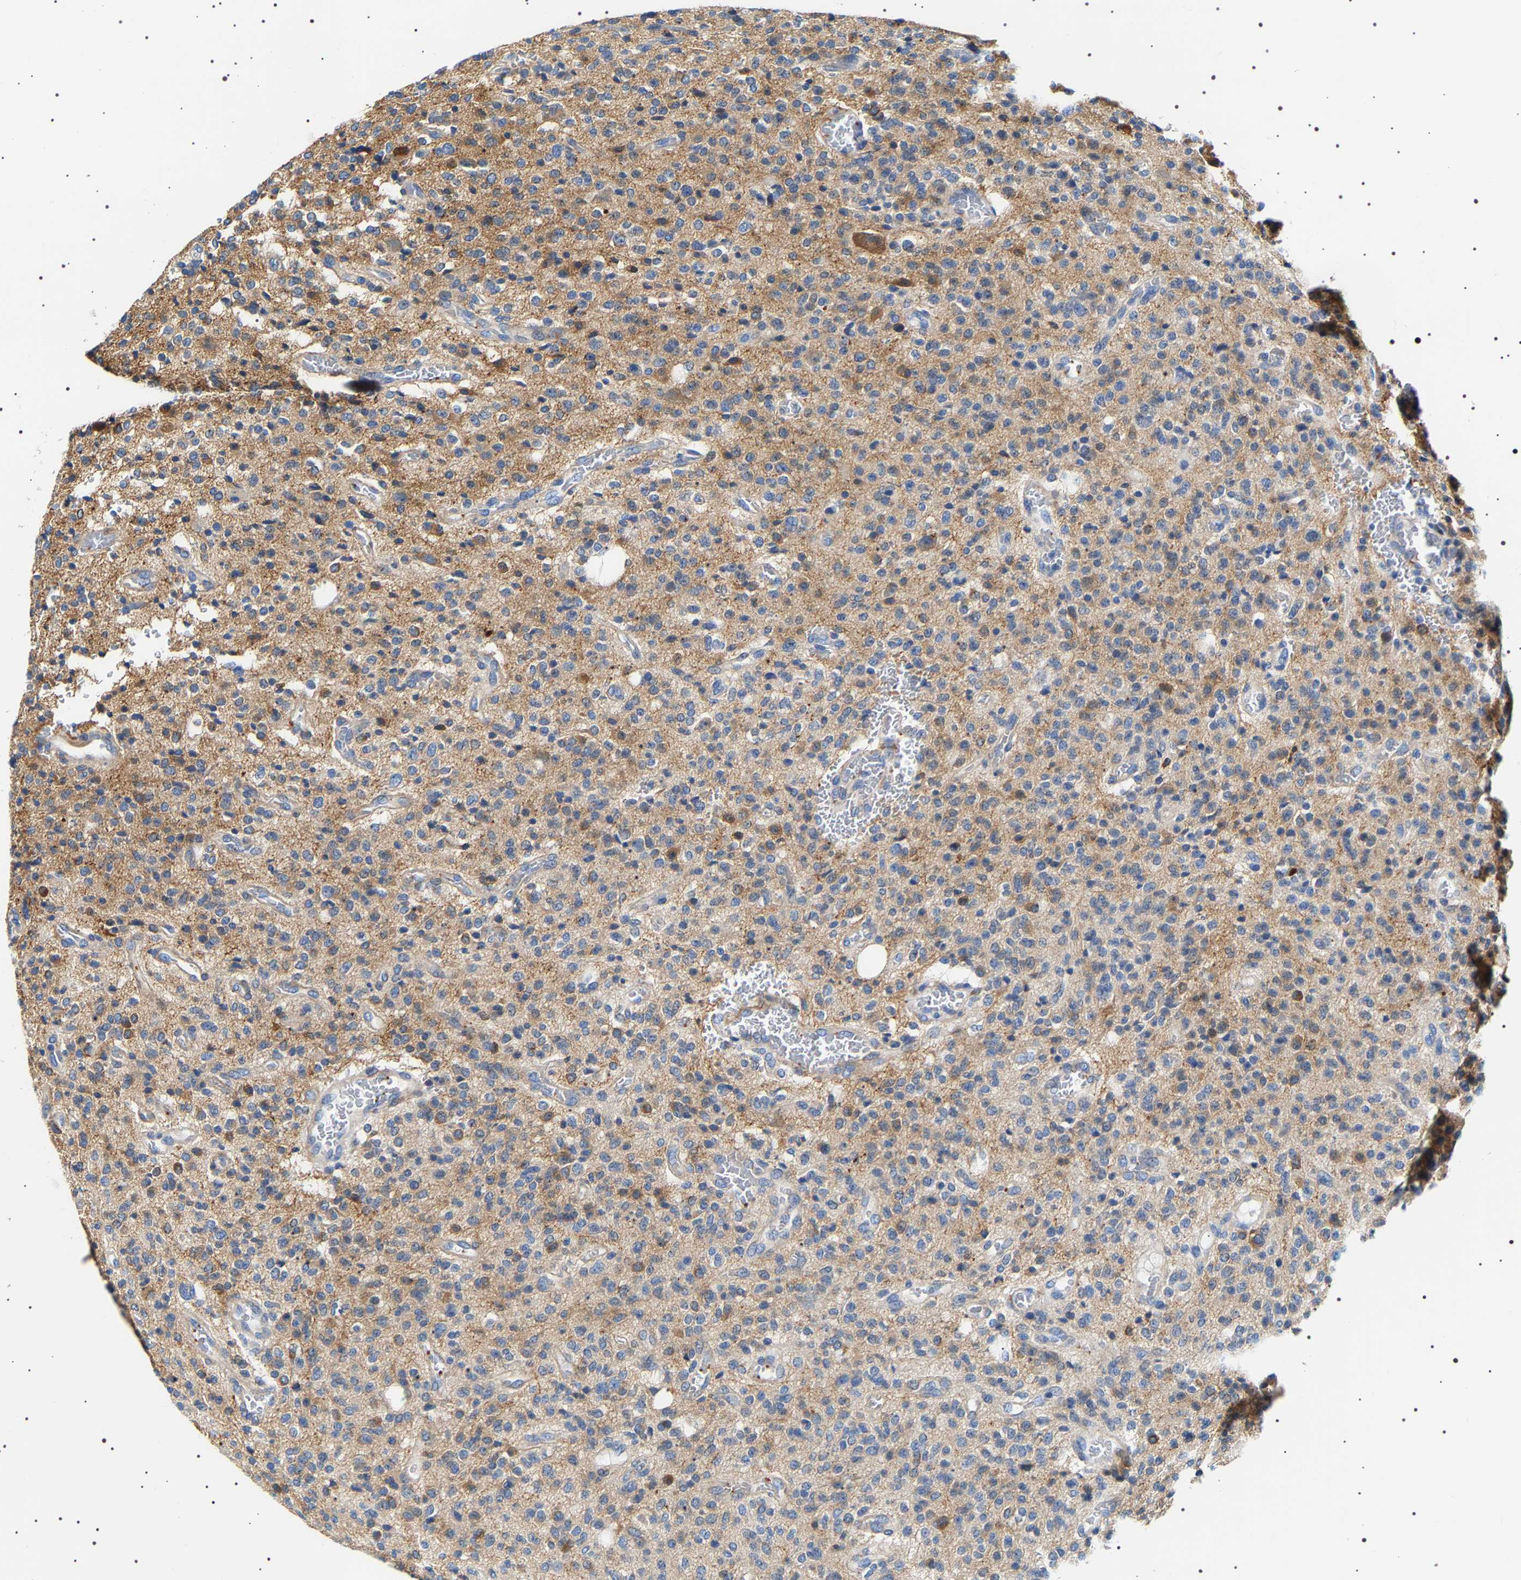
{"staining": {"intensity": "weak", "quantity": ">75%", "location": "cytoplasmic/membranous"}, "tissue": "glioma", "cell_type": "Tumor cells", "image_type": "cancer", "snomed": [{"axis": "morphology", "description": "Glioma, malignant, High grade"}, {"axis": "topography", "description": "Brain"}], "caption": "Protein staining of glioma tissue shows weak cytoplasmic/membranous positivity in about >75% of tumor cells.", "gene": "SQLE", "patient": {"sex": "male", "age": 34}}